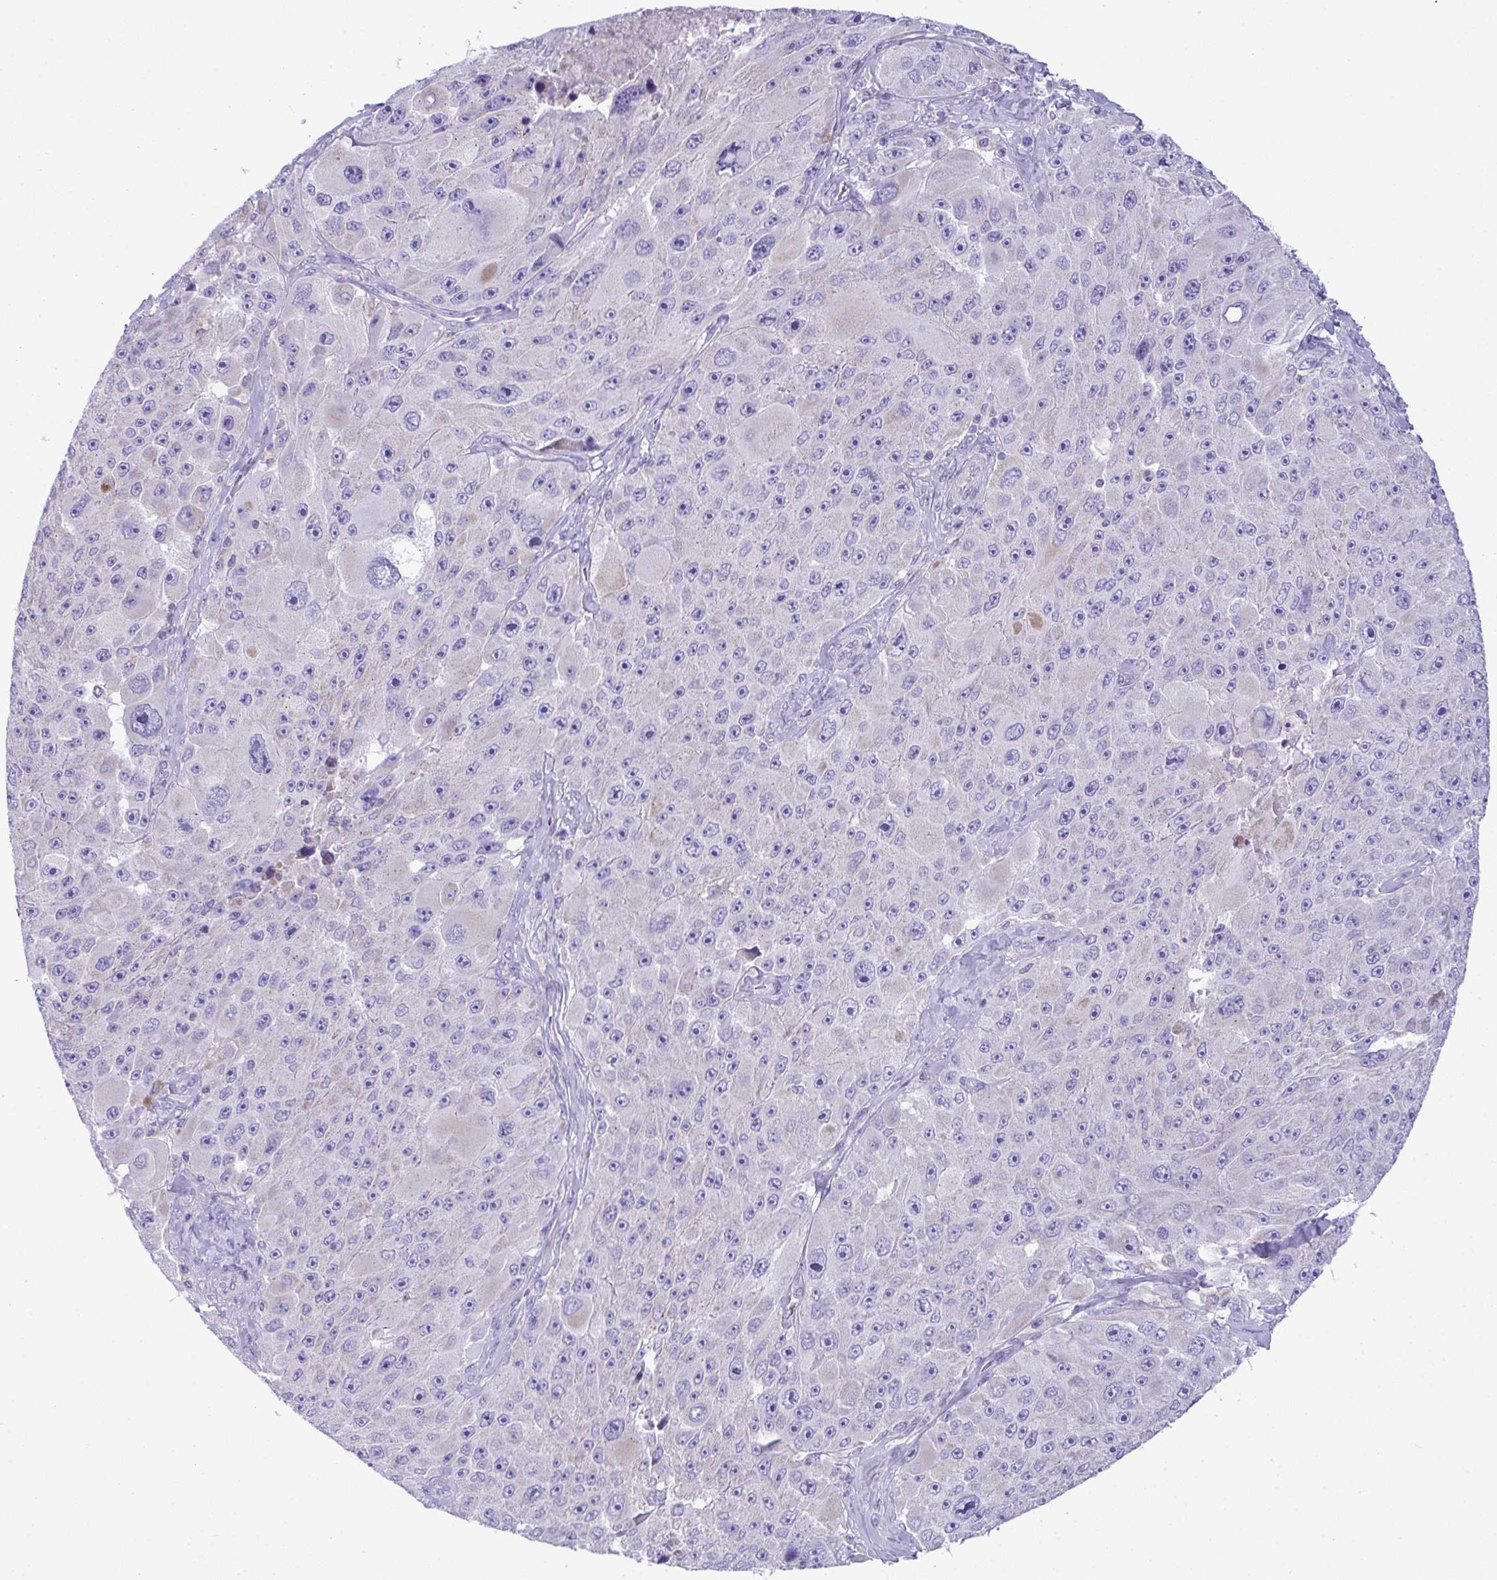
{"staining": {"intensity": "negative", "quantity": "none", "location": "none"}, "tissue": "melanoma", "cell_type": "Tumor cells", "image_type": "cancer", "snomed": [{"axis": "morphology", "description": "Malignant melanoma, Metastatic site"}, {"axis": "topography", "description": "Lymph node"}], "caption": "A micrograph of malignant melanoma (metastatic site) stained for a protein shows no brown staining in tumor cells.", "gene": "PLA2G12B", "patient": {"sex": "male", "age": 62}}